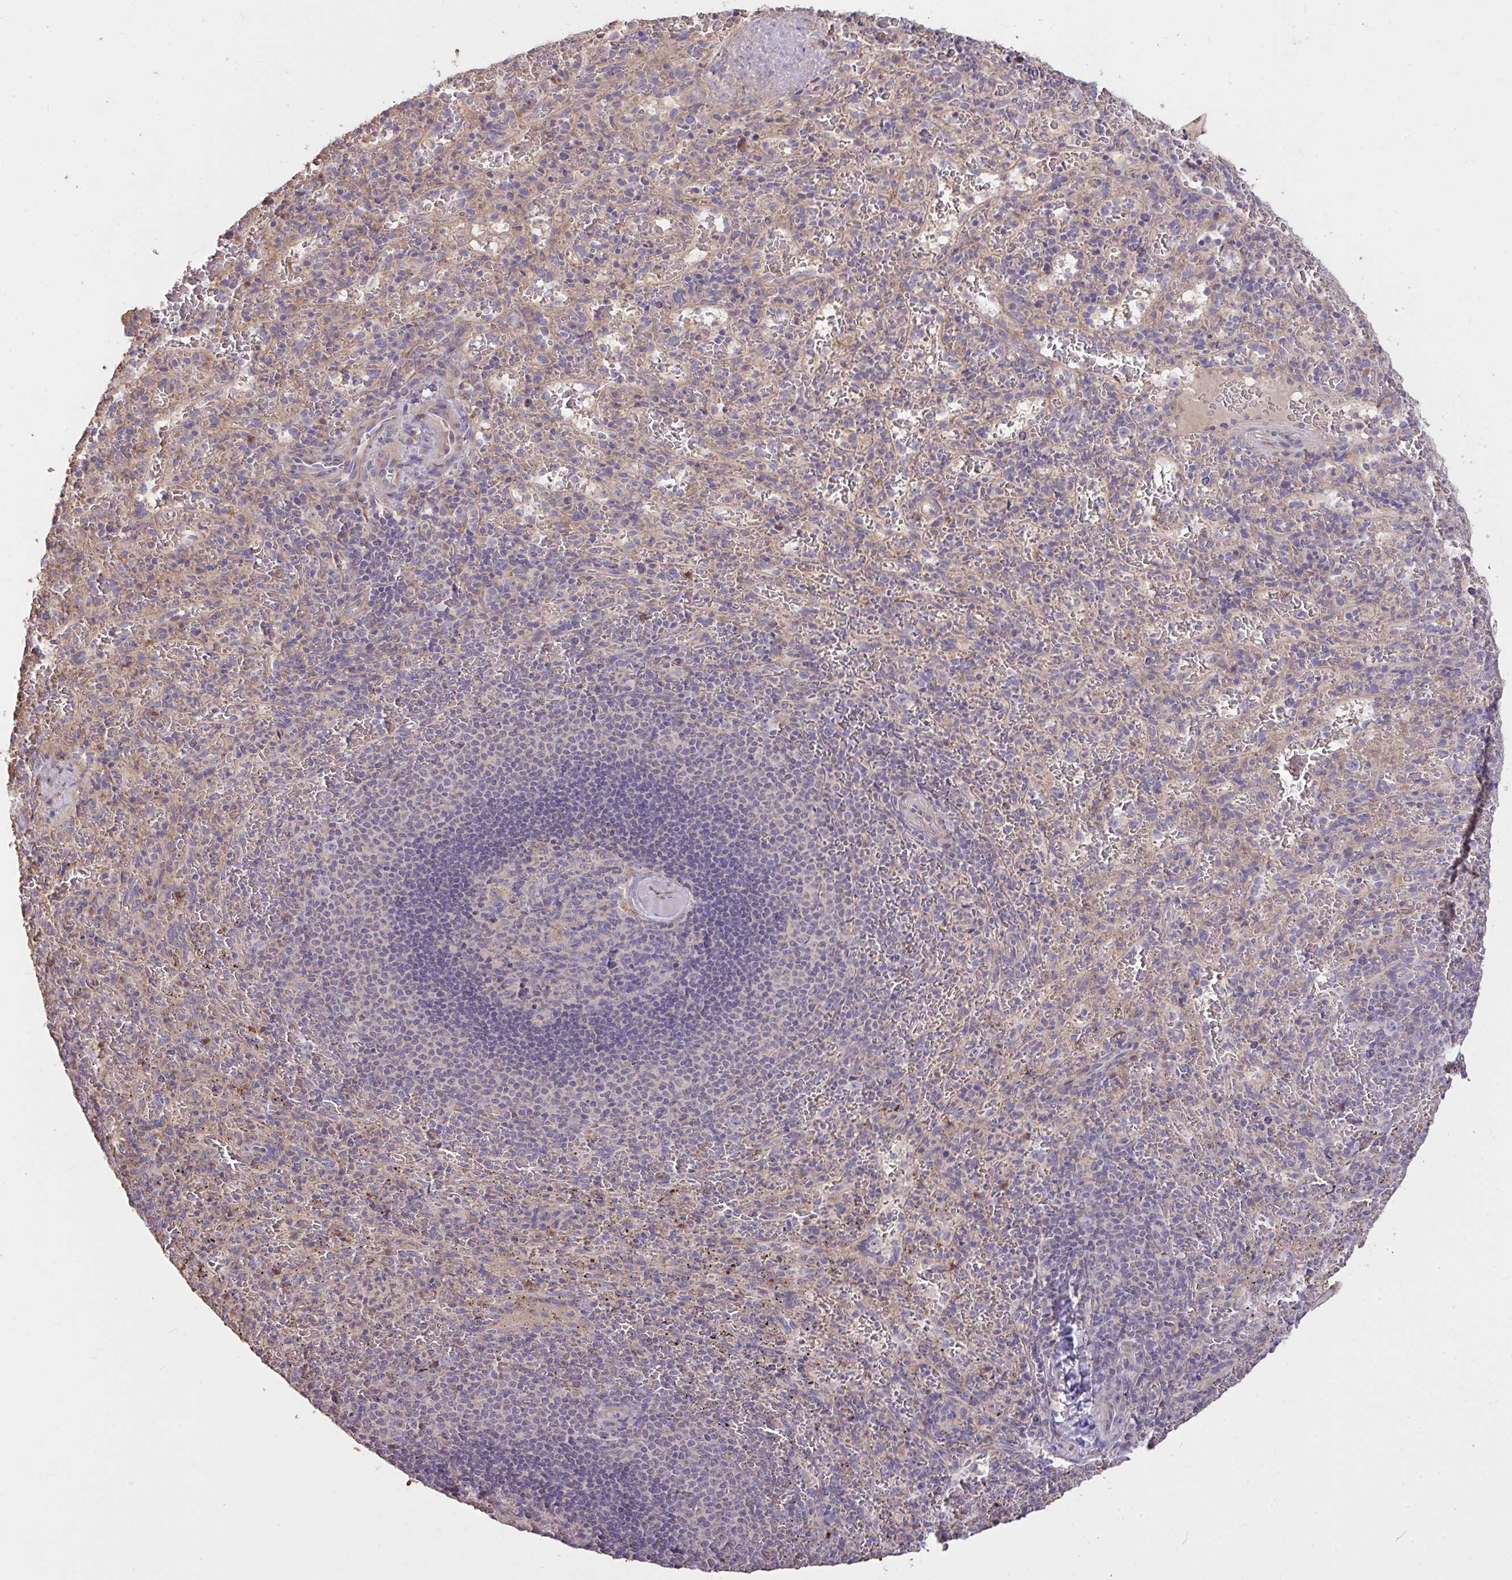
{"staining": {"intensity": "weak", "quantity": "<25%", "location": "cytoplasmic/membranous"}, "tissue": "spleen", "cell_type": "Cells in red pulp", "image_type": "normal", "snomed": [{"axis": "morphology", "description": "Normal tissue, NOS"}, {"axis": "topography", "description": "Spleen"}], "caption": "DAB (3,3'-diaminobenzidine) immunohistochemical staining of unremarkable spleen shows no significant positivity in cells in red pulp.", "gene": "FCER1A", "patient": {"sex": "male", "age": 57}}